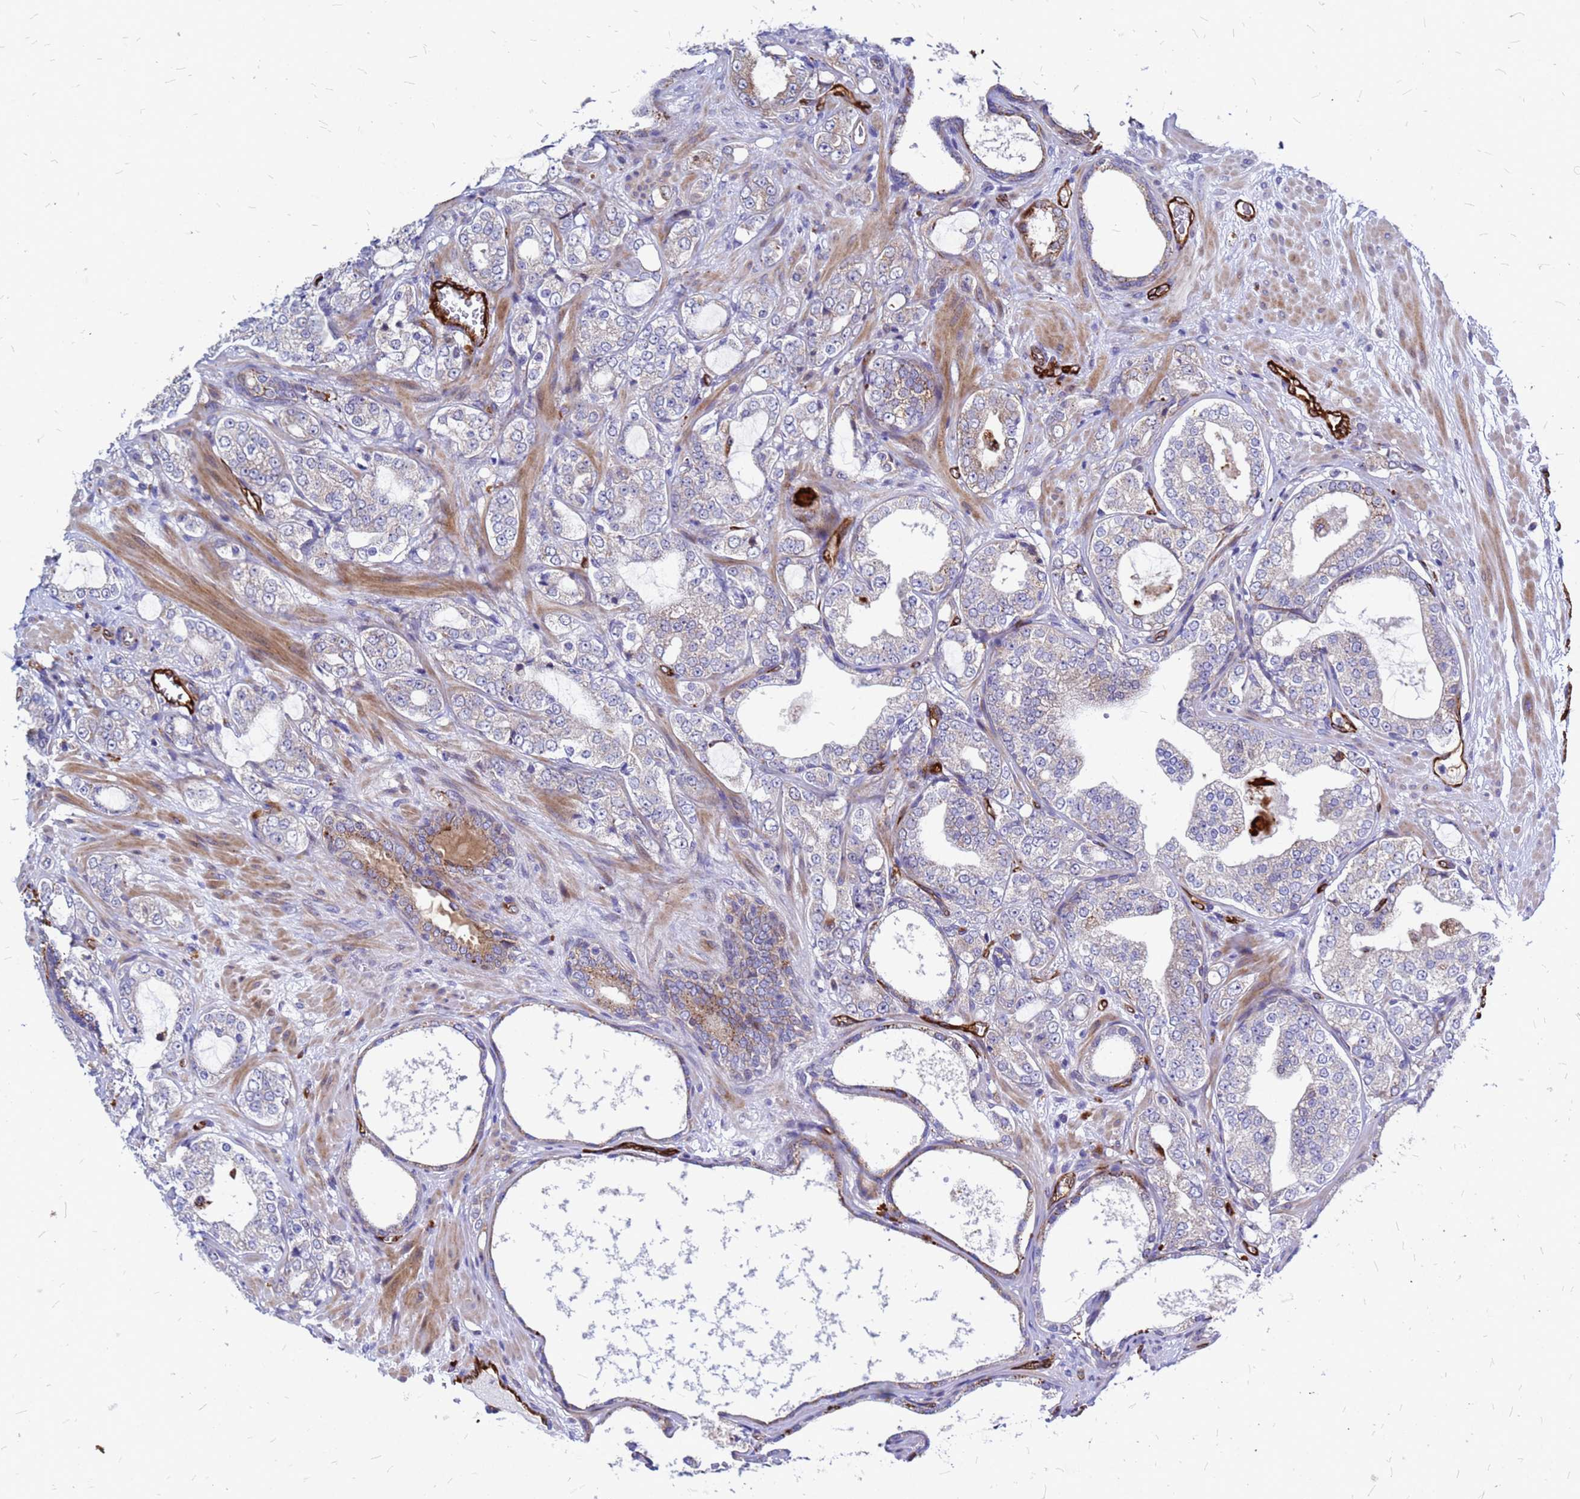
{"staining": {"intensity": "negative", "quantity": "none", "location": "none"}, "tissue": "prostate cancer", "cell_type": "Tumor cells", "image_type": "cancer", "snomed": [{"axis": "morphology", "description": "Adenocarcinoma, High grade"}, {"axis": "topography", "description": "Prostate"}], "caption": "Prostate adenocarcinoma (high-grade) was stained to show a protein in brown. There is no significant positivity in tumor cells.", "gene": "NOSTRIN", "patient": {"sex": "male", "age": 64}}